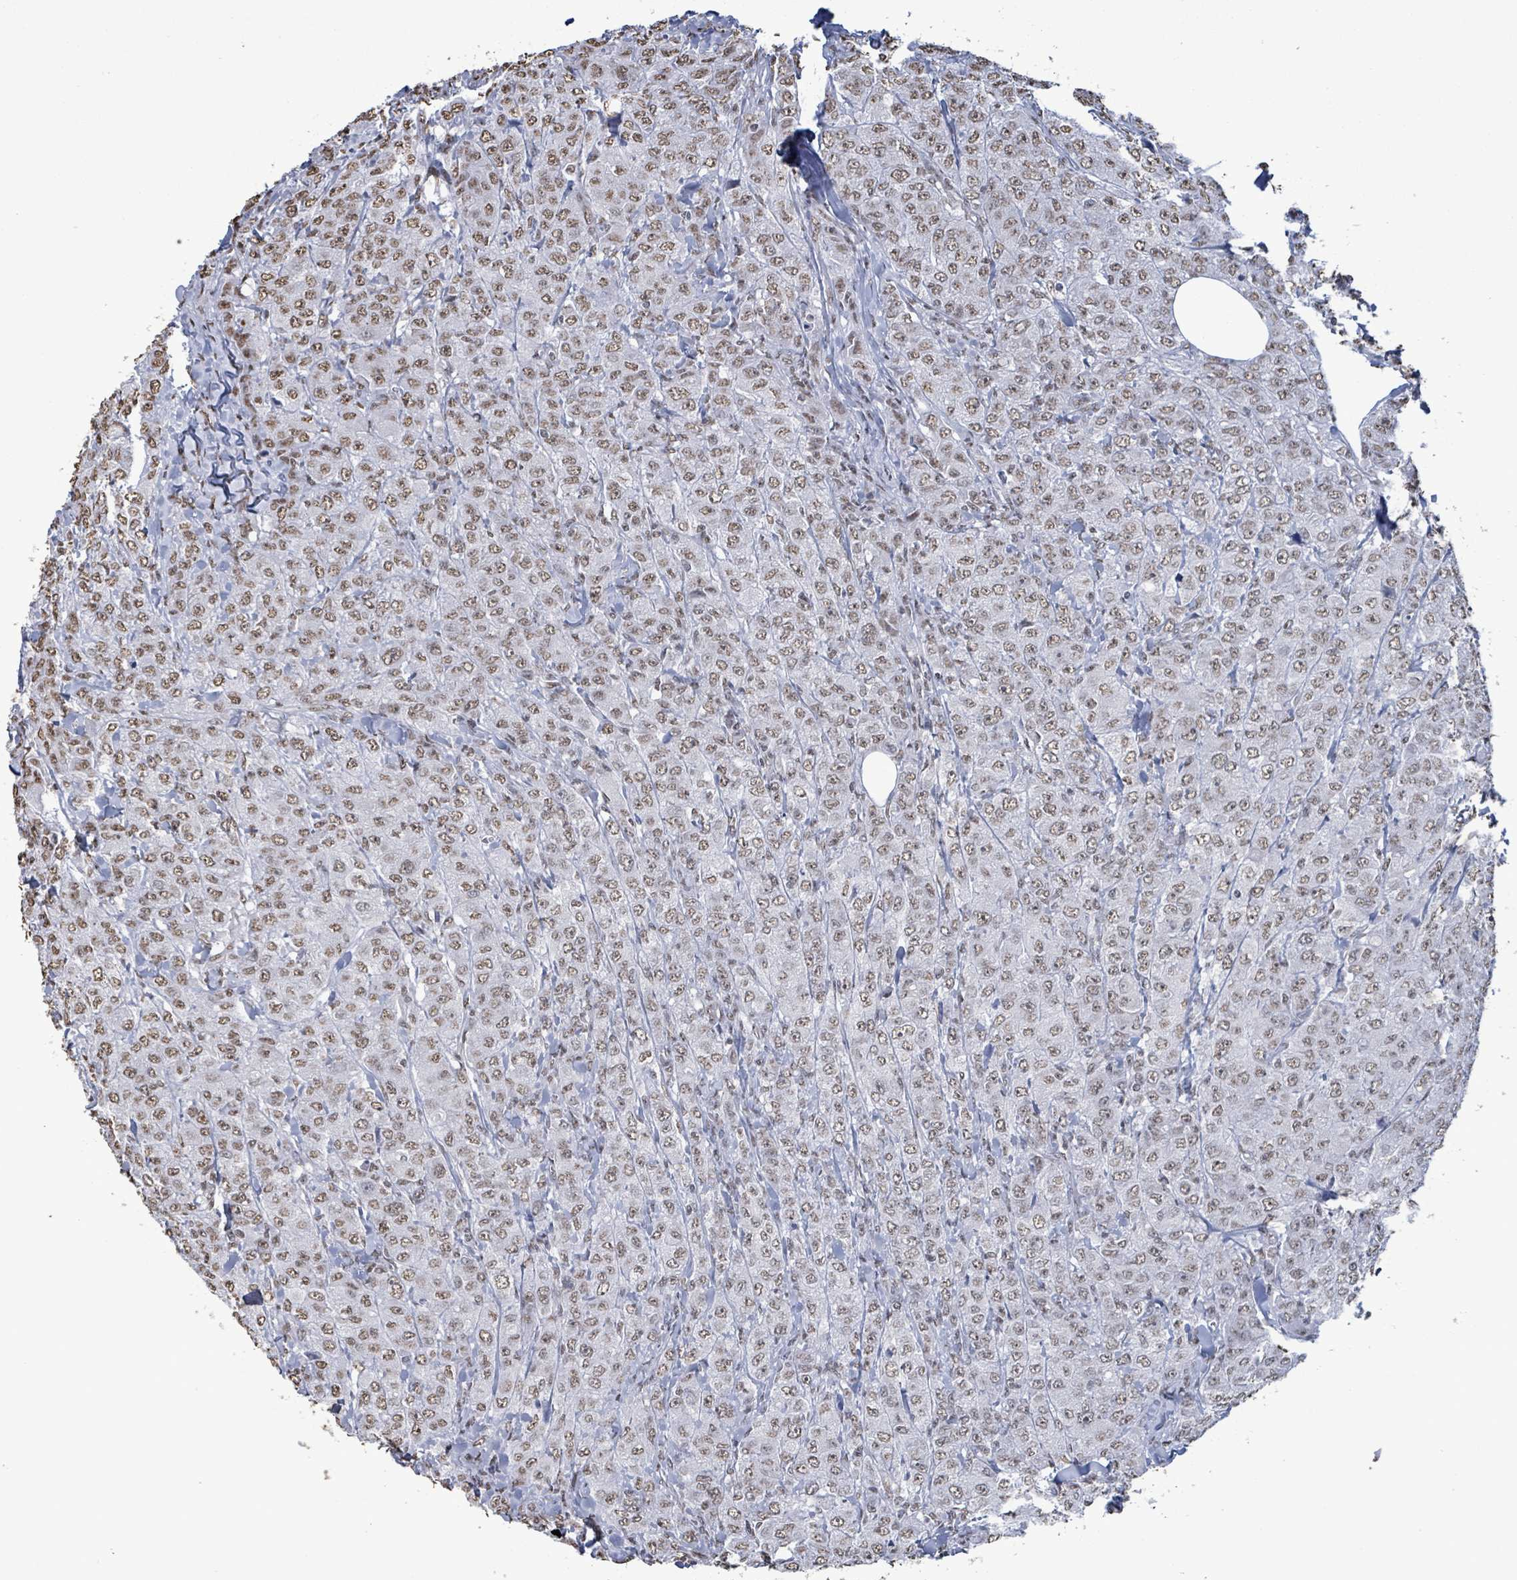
{"staining": {"intensity": "weak", "quantity": ">75%", "location": "nuclear"}, "tissue": "breast cancer", "cell_type": "Tumor cells", "image_type": "cancer", "snomed": [{"axis": "morphology", "description": "Duct carcinoma"}, {"axis": "topography", "description": "Breast"}], "caption": "This is an image of IHC staining of breast invasive ductal carcinoma, which shows weak expression in the nuclear of tumor cells.", "gene": "SAMD14", "patient": {"sex": "female", "age": 43}}